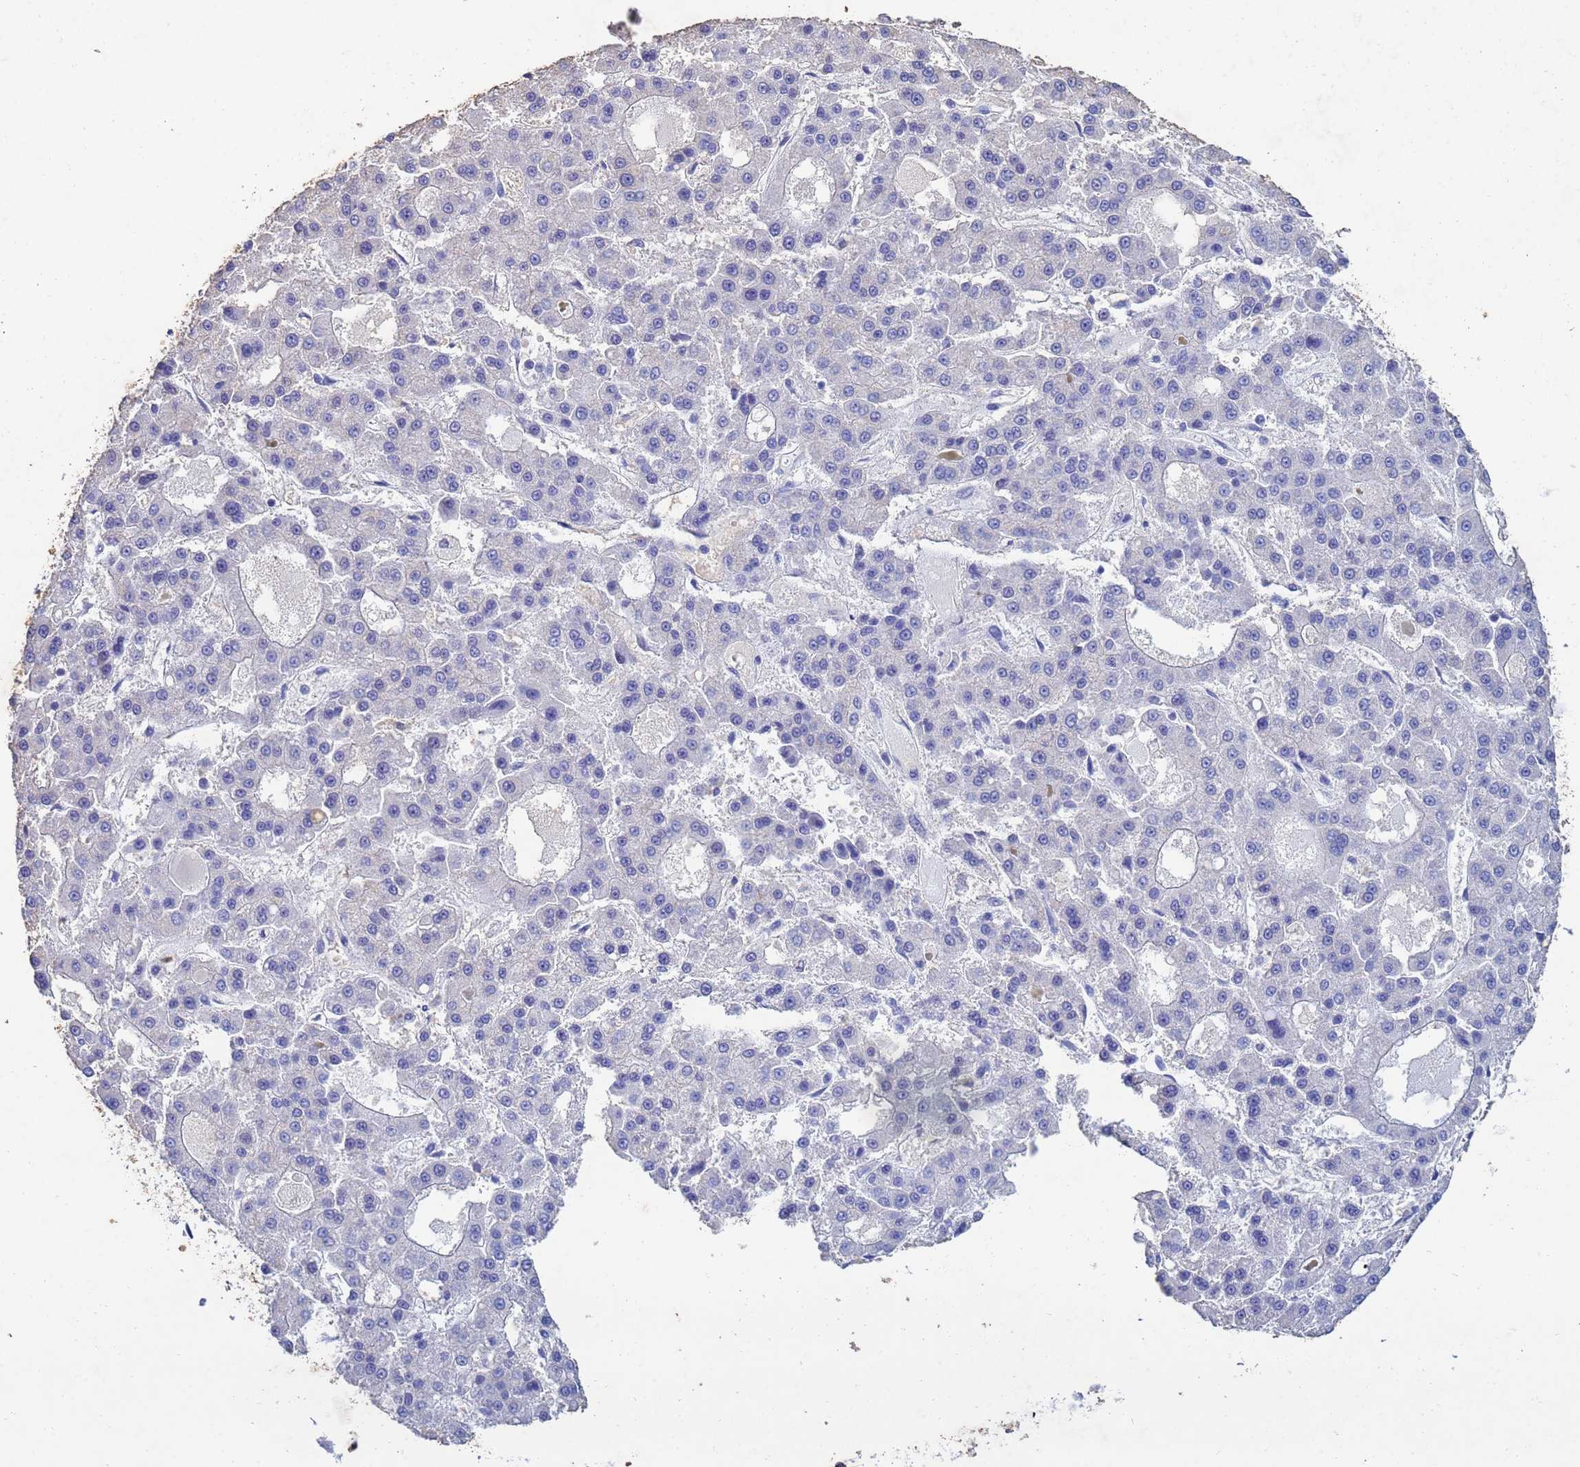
{"staining": {"intensity": "negative", "quantity": "none", "location": "none"}, "tissue": "liver cancer", "cell_type": "Tumor cells", "image_type": "cancer", "snomed": [{"axis": "morphology", "description": "Carcinoma, Hepatocellular, NOS"}, {"axis": "topography", "description": "Liver"}], "caption": "Tumor cells are negative for brown protein staining in liver hepatocellular carcinoma.", "gene": "CSTB", "patient": {"sex": "male", "age": 70}}